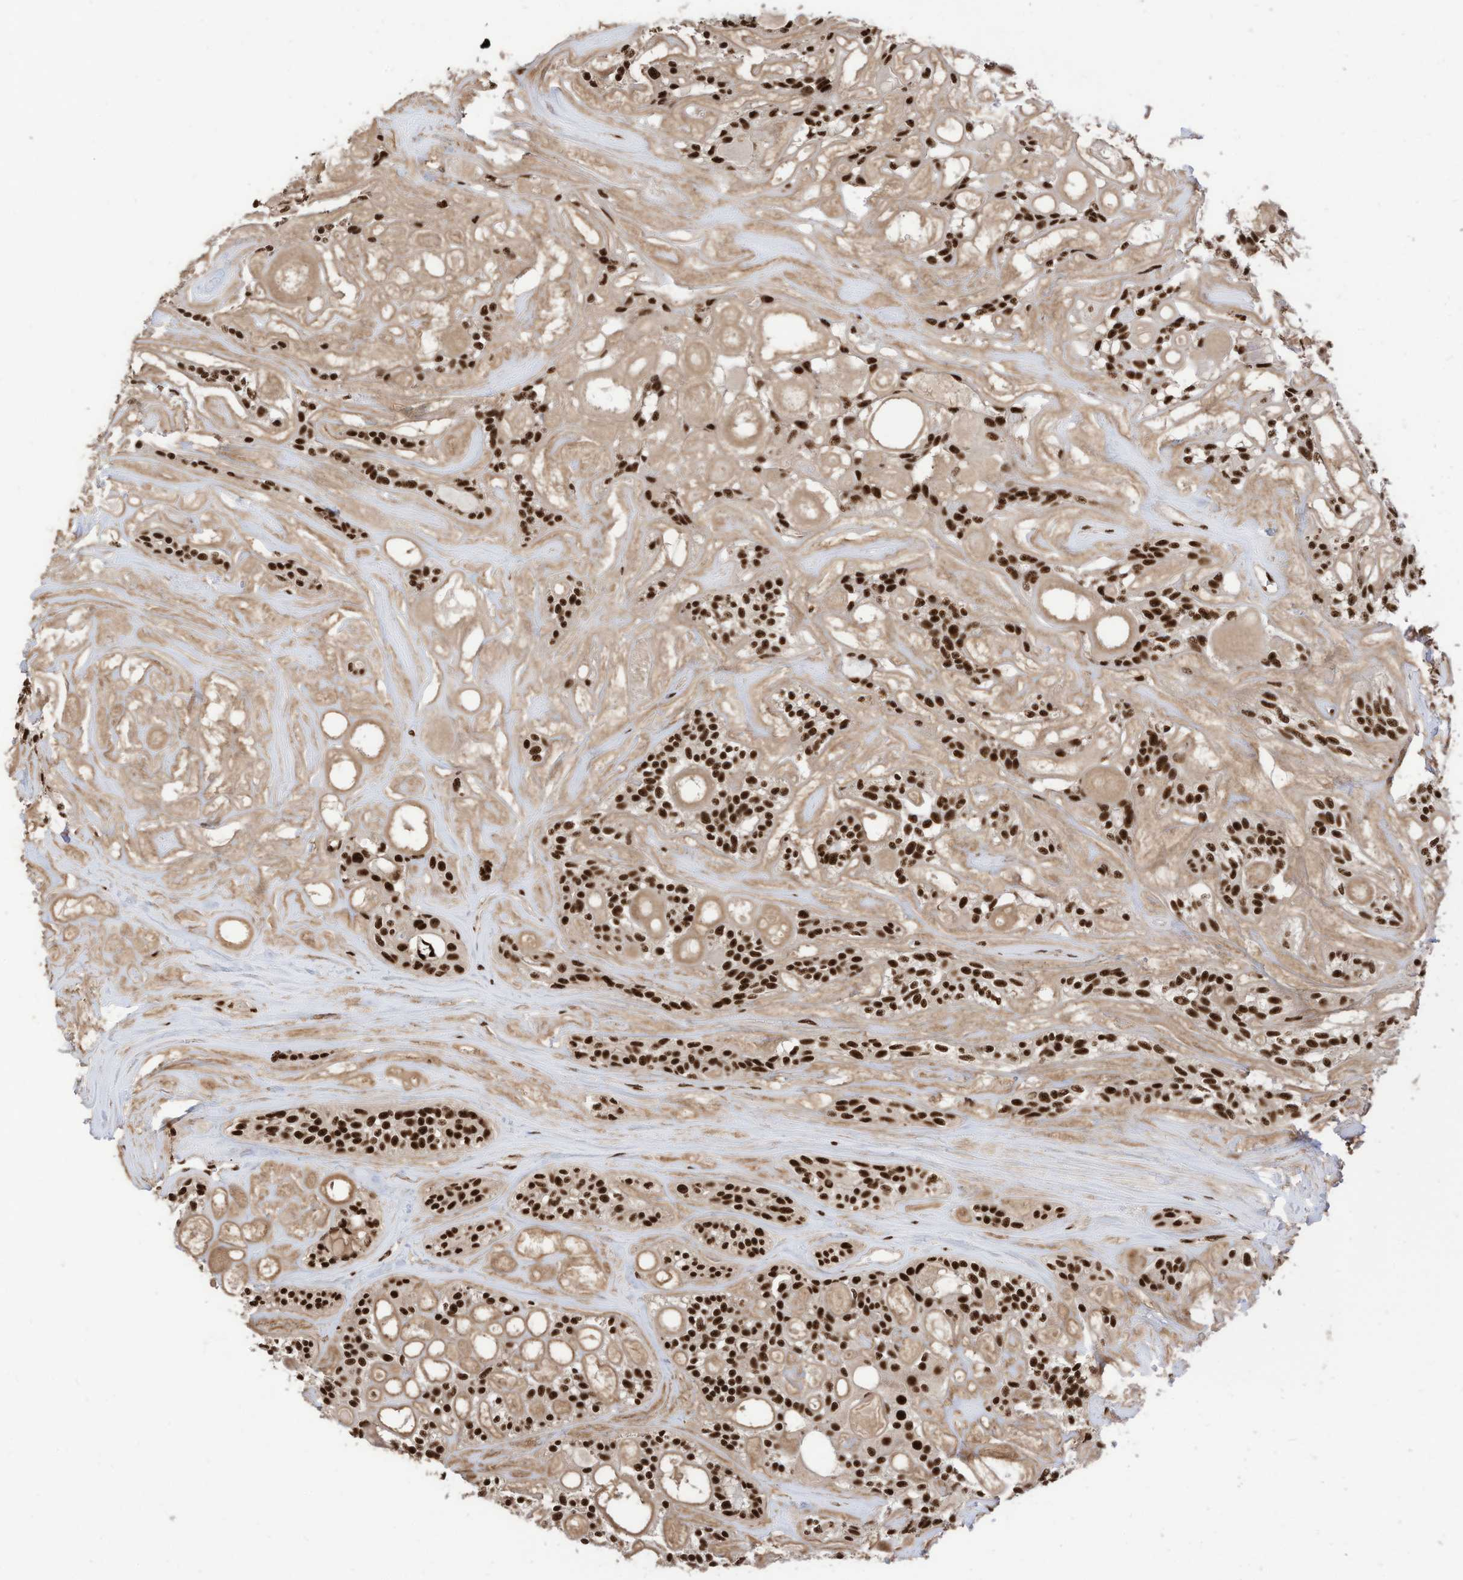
{"staining": {"intensity": "strong", "quantity": ">75%", "location": "nuclear"}, "tissue": "head and neck cancer", "cell_type": "Tumor cells", "image_type": "cancer", "snomed": [{"axis": "morphology", "description": "Adenocarcinoma, NOS"}, {"axis": "topography", "description": "Head-Neck"}], "caption": "Strong nuclear staining for a protein is appreciated in about >75% of tumor cells of head and neck adenocarcinoma using immunohistochemistry (IHC).", "gene": "SF3A3", "patient": {"sex": "male", "age": 66}}